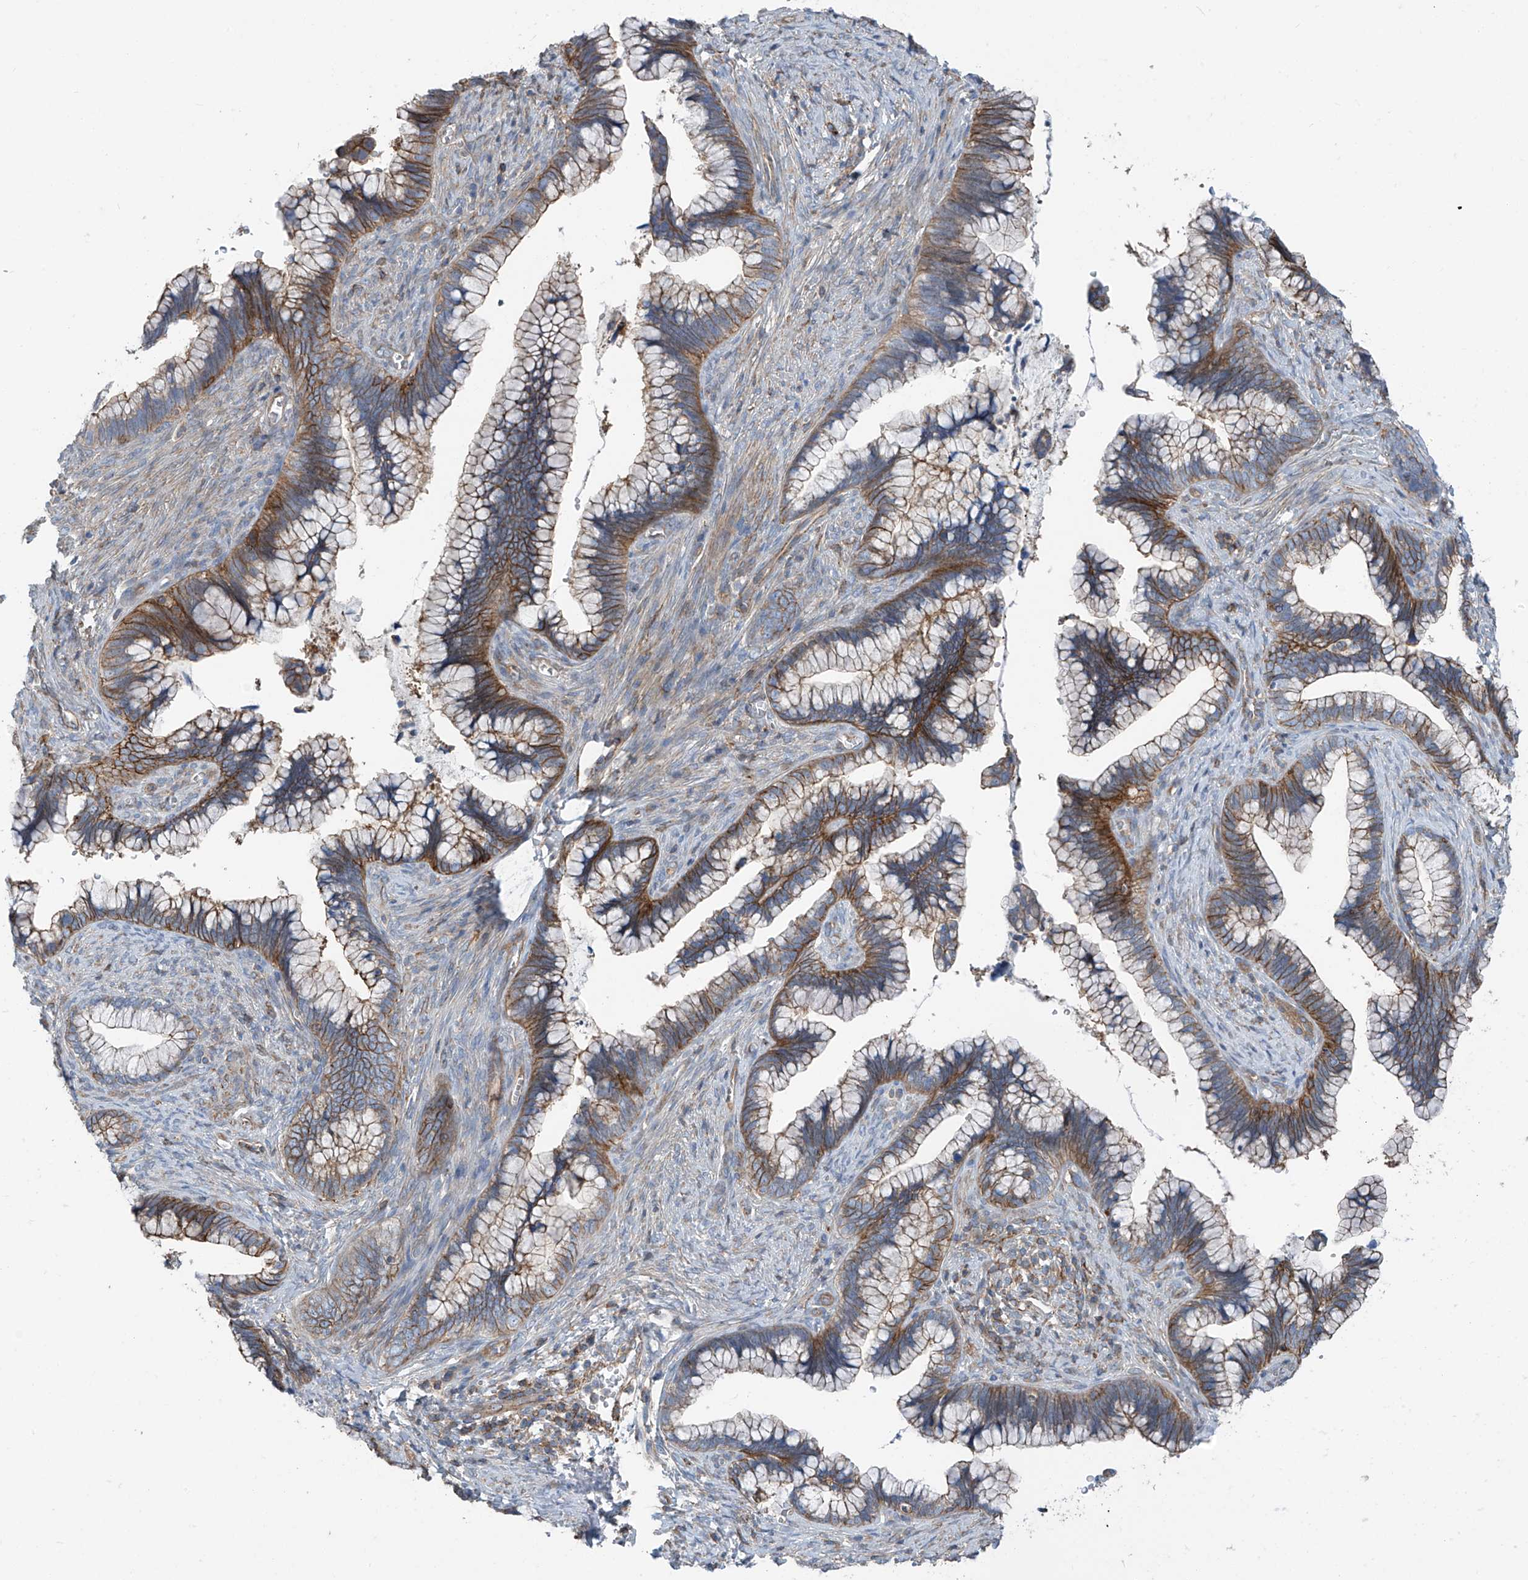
{"staining": {"intensity": "moderate", "quantity": ">75%", "location": "cytoplasmic/membranous"}, "tissue": "cervical cancer", "cell_type": "Tumor cells", "image_type": "cancer", "snomed": [{"axis": "morphology", "description": "Adenocarcinoma, NOS"}, {"axis": "topography", "description": "Cervix"}], "caption": "Human cervical cancer (adenocarcinoma) stained for a protein (brown) exhibits moderate cytoplasmic/membranous positive expression in about >75% of tumor cells.", "gene": "SLC1A5", "patient": {"sex": "female", "age": 44}}